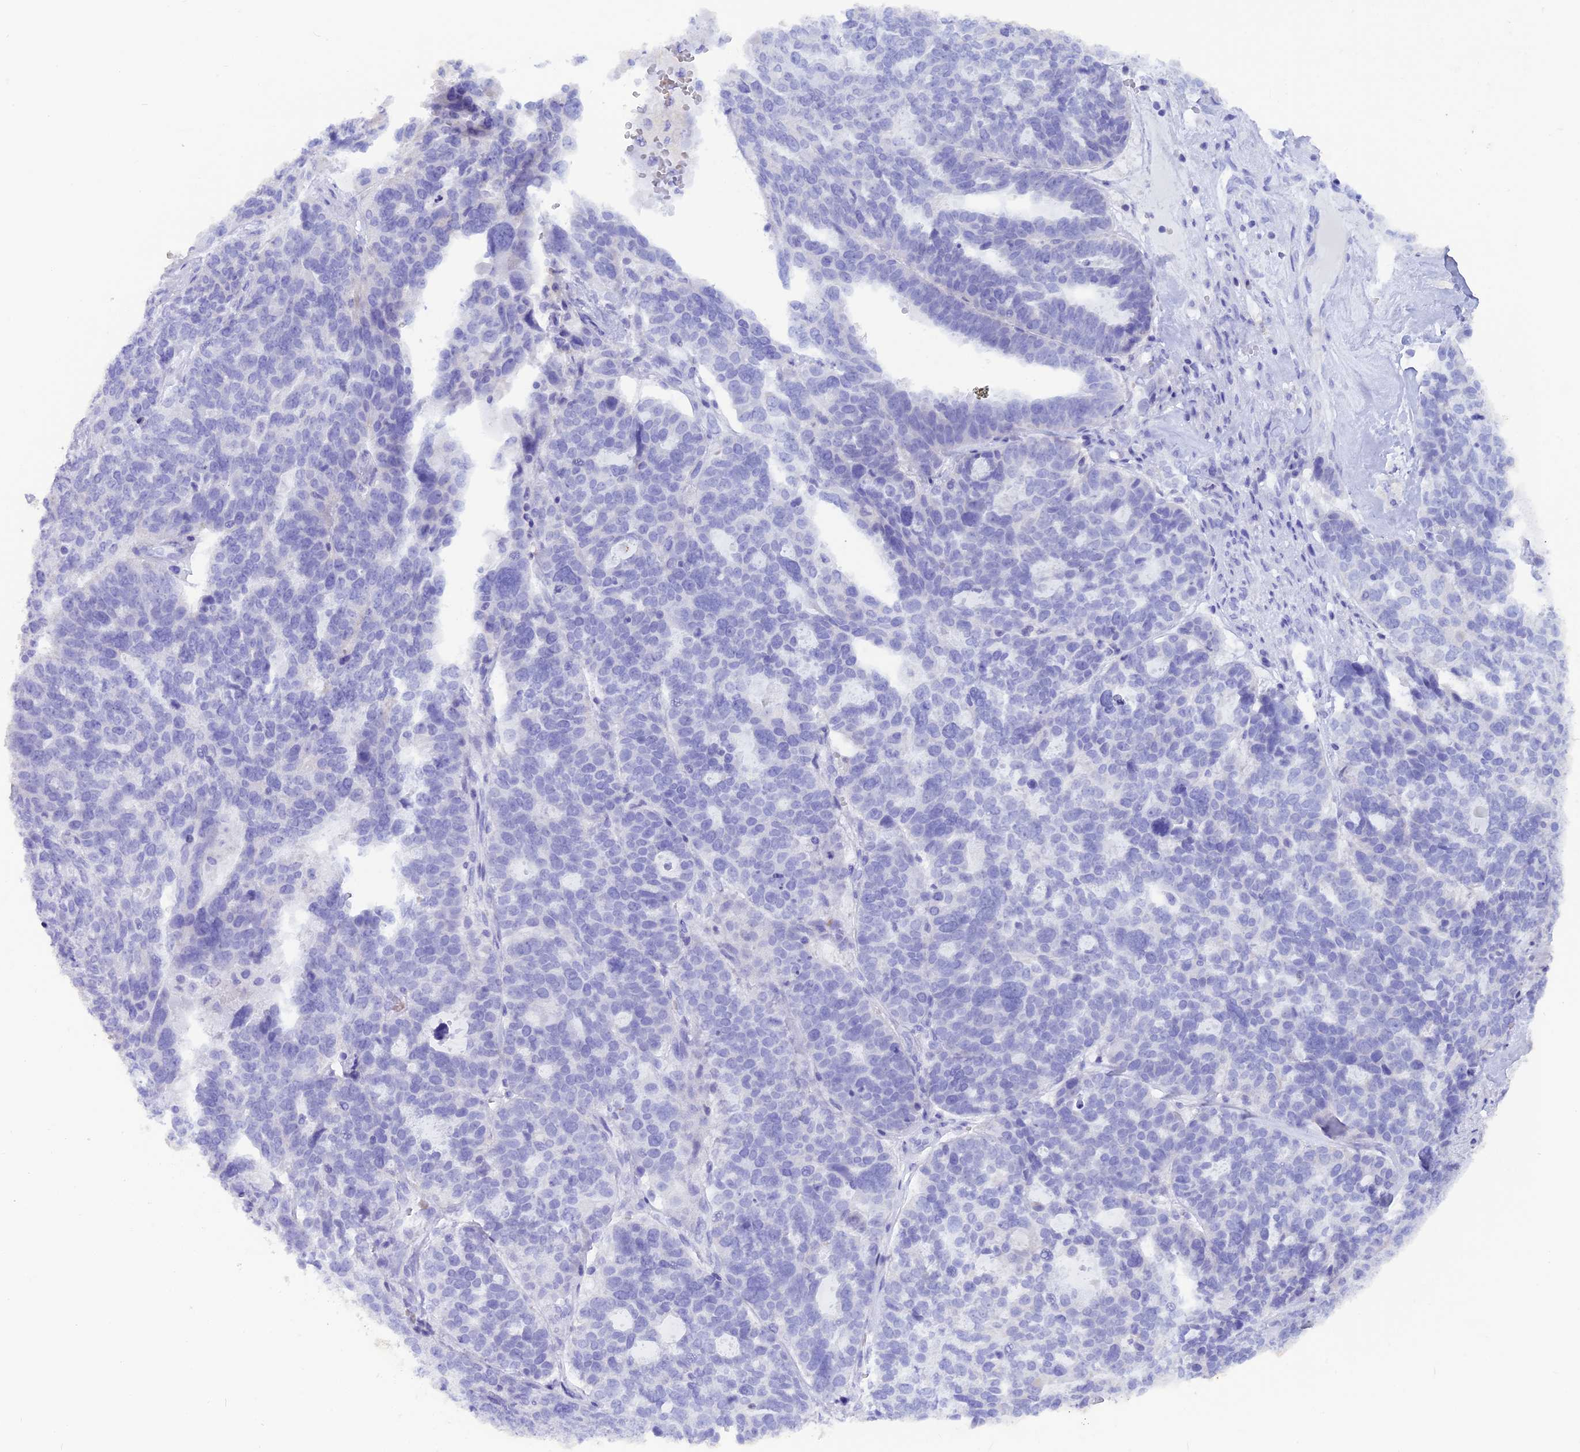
{"staining": {"intensity": "negative", "quantity": "none", "location": "none"}, "tissue": "ovarian cancer", "cell_type": "Tumor cells", "image_type": "cancer", "snomed": [{"axis": "morphology", "description": "Cystadenocarcinoma, serous, NOS"}, {"axis": "topography", "description": "Ovary"}], "caption": "Tumor cells show no significant protein positivity in ovarian cancer (serous cystadenocarcinoma).", "gene": "GLYATL1", "patient": {"sex": "female", "age": 59}}